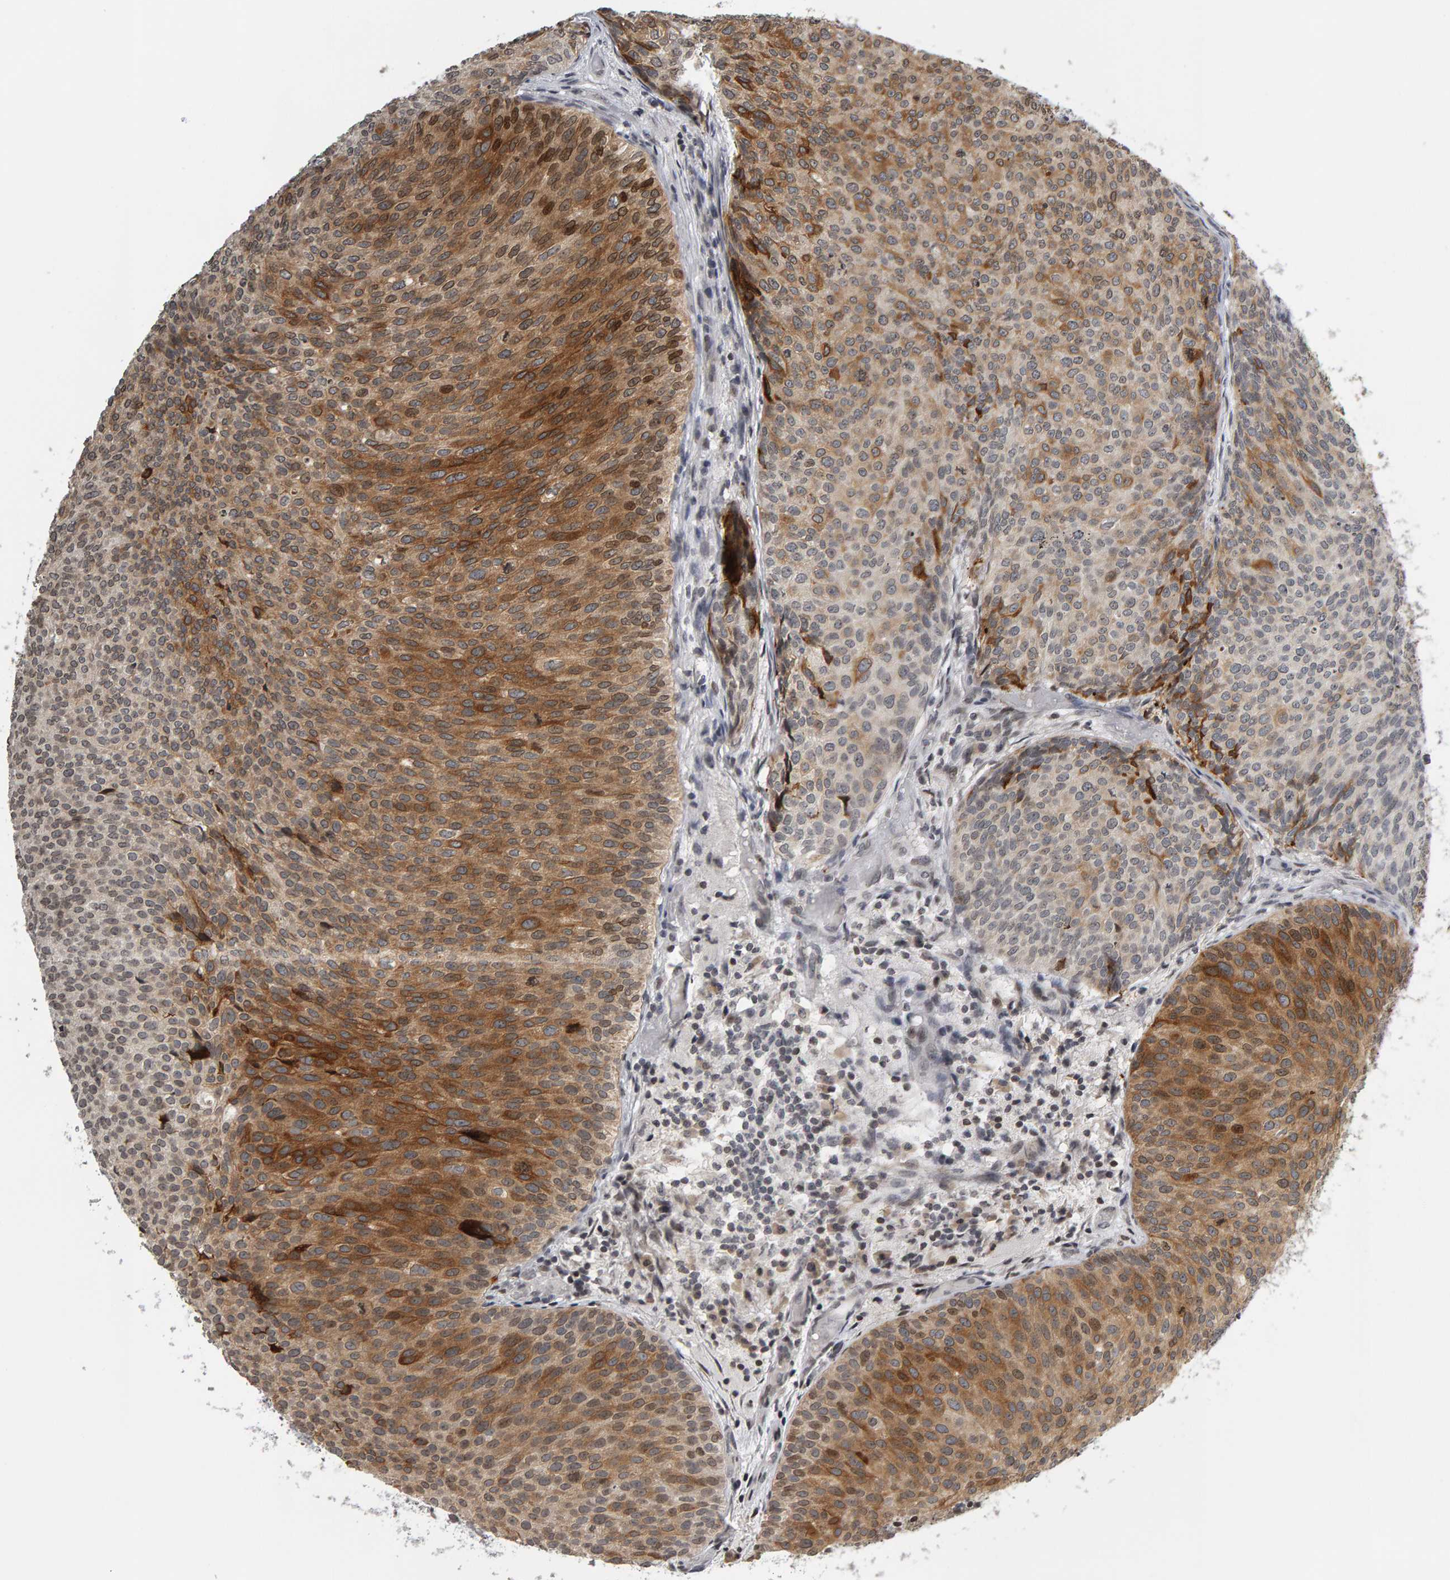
{"staining": {"intensity": "moderate", "quantity": ">75%", "location": "cytoplasmic/membranous"}, "tissue": "urothelial cancer", "cell_type": "Tumor cells", "image_type": "cancer", "snomed": [{"axis": "morphology", "description": "Urothelial carcinoma, Low grade"}, {"axis": "topography", "description": "Urinary bladder"}], "caption": "An immunohistochemistry (IHC) photomicrograph of tumor tissue is shown. Protein staining in brown labels moderate cytoplasmic/membranous positivity in urothelial cancer within tumor cells.", "gene": "TRAM1", "patient": {"sex": "male", "age": 86}}